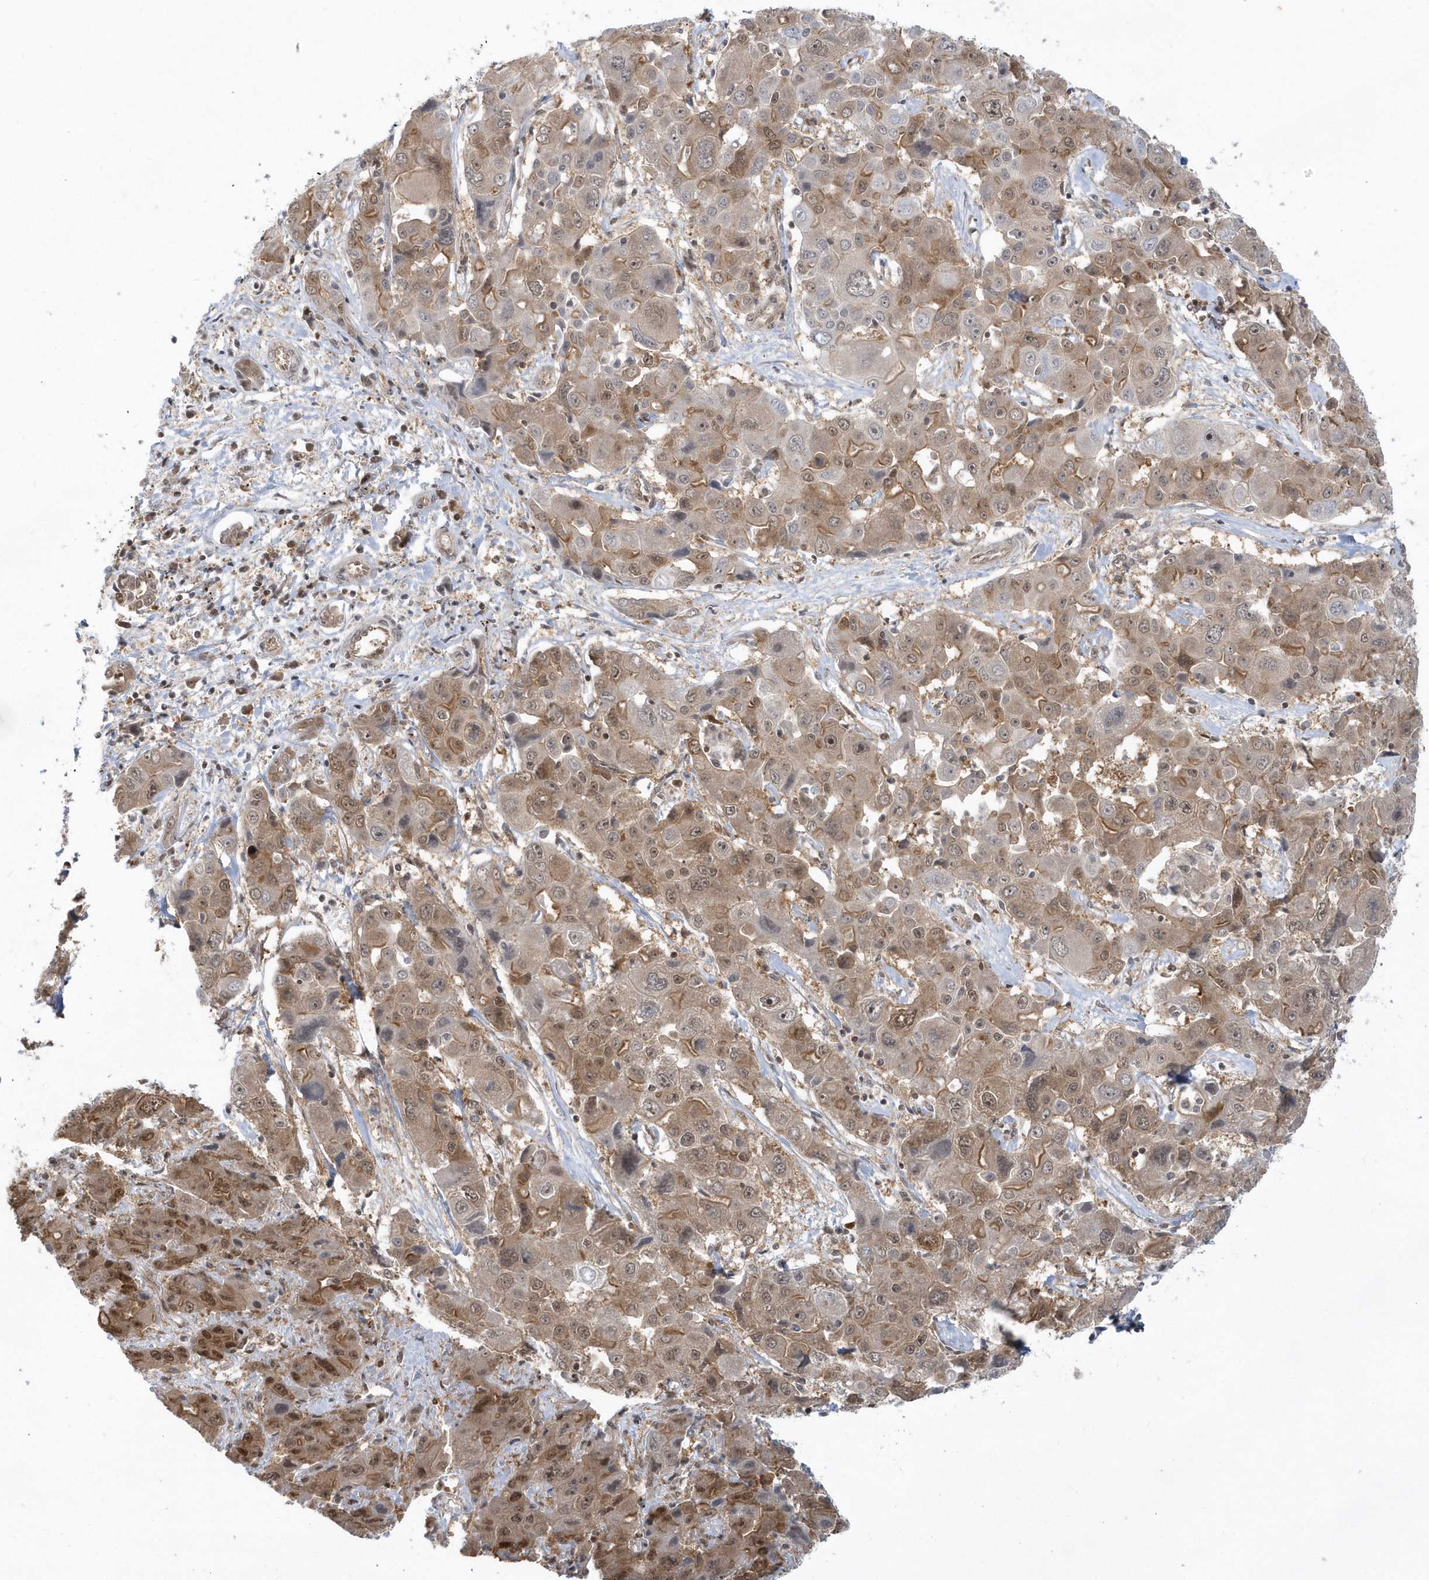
{"staining": {"intensity": "moderate", "quantity": ">75%", "location": "nuclear"}, "tissue": "liver cancer", "cell_type": "Tumor cells", "image_type": "cancer", "snomed": [{"axis": "morphology", "description": "Cholangiocarcinoma"}, {"axis": "topography", "description": "Liver"}], "caption": "Protein staining demonstrates moderate nuclear positivity in approximately >75% of tumor cells in cholangiocarcinoma (liver).", "gene": "SEPHS1", "patient": {"sex": "male", "age": 67}}